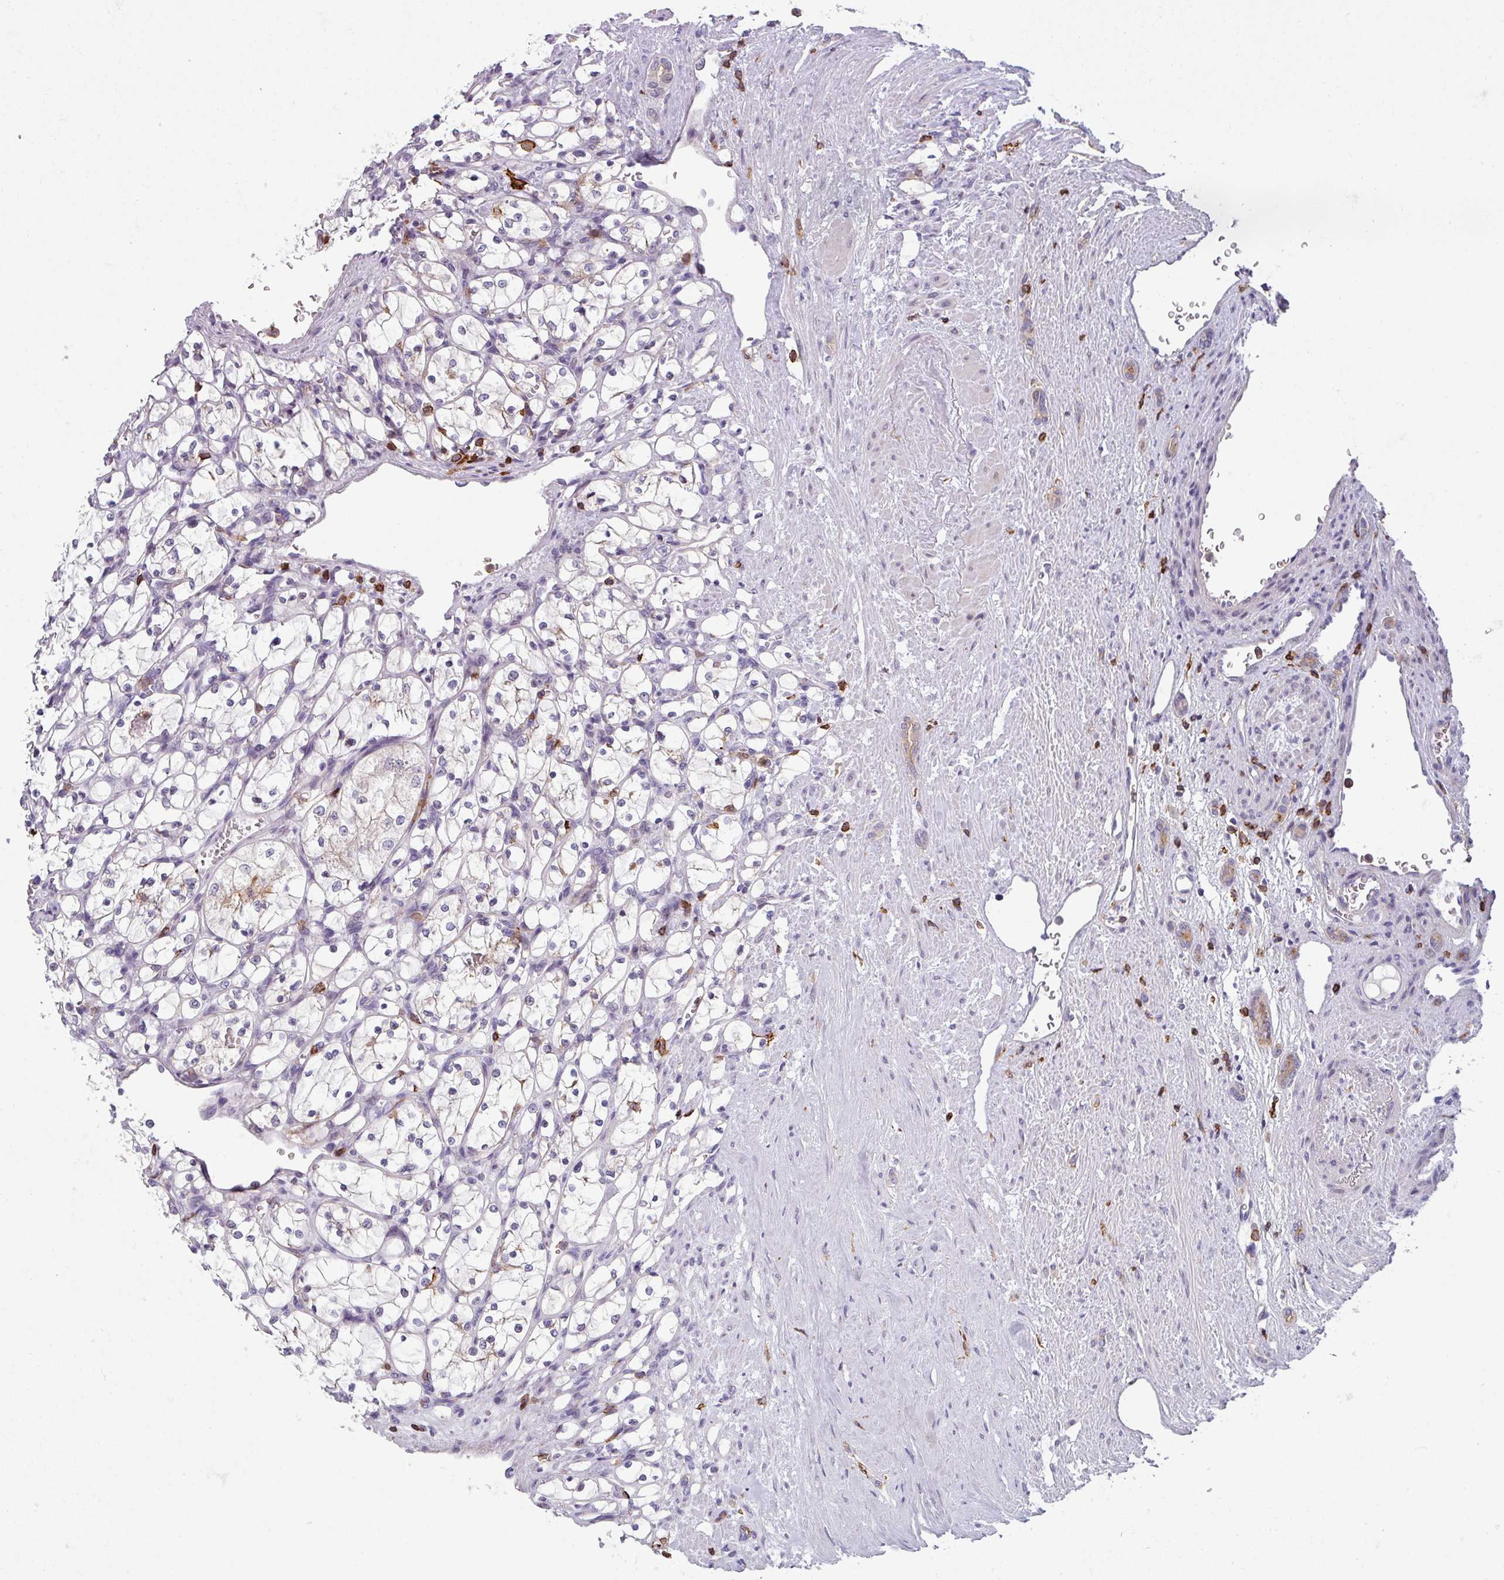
{"staining": {"intensity": "negative", "quantity": "none", "location": "none"}, "tissue": "renal cancer", "cell_type": "Tumor cells", "image_type": "cancer", "snomed": [{"axis": "morphology", "description": "Adenocarcinoma, NOS"}, {"axis": "topography", "description": "Kidney"}], "caption": "An image of adenocarcinoma (renal) stained for a protein shows no brown staining in tumor cells.", "gene": "NEDD9", "patient": {"sex": "female", "age": 69}}